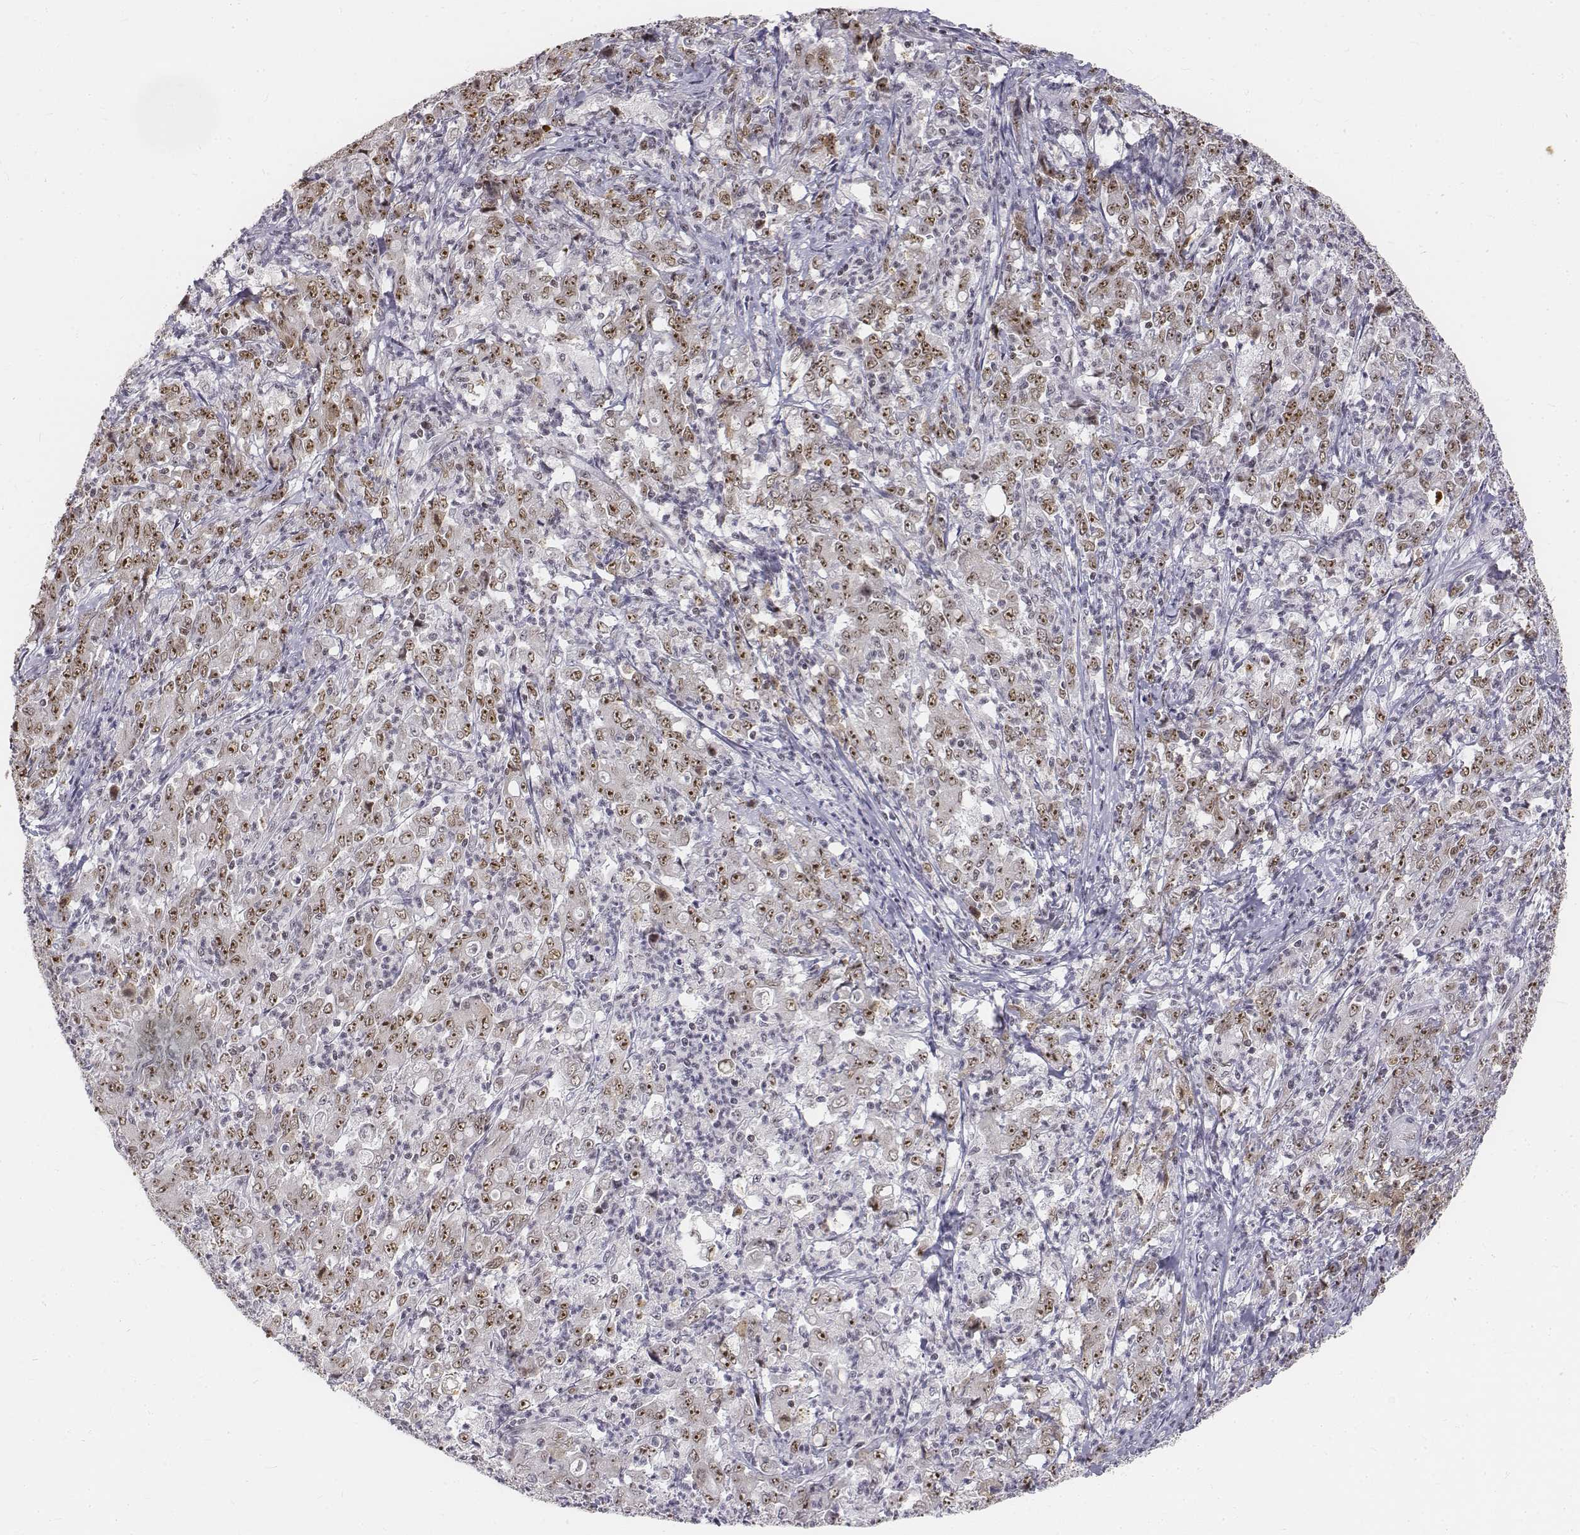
{"staining": {"intensity": "weak", "quantity": ">75%", "location": "nuclear"}, "tissue": "stomach cancer", "cell_type": "Tumor cells", "image_type": "cancer", "snomed": [{"axis": "morphology", "description": "Adenocarcinoma, NOS"}, {"axis": "topography", "description": "Stomach, lower"}], "caption": "Protein positivity by immunohistochemistry (IHC) exhibits weak nuclear staining in about >75% of tumor cells in stomach cancer (adenocarcinoma). (Stains: DAB (3,3'-diaminobenzidine) in brown, nuclei in blue, Microscopy: brightfield microscopy at high magnification).", "gene": "PHF6", "patient": {"sex": "female", "age": 71}}